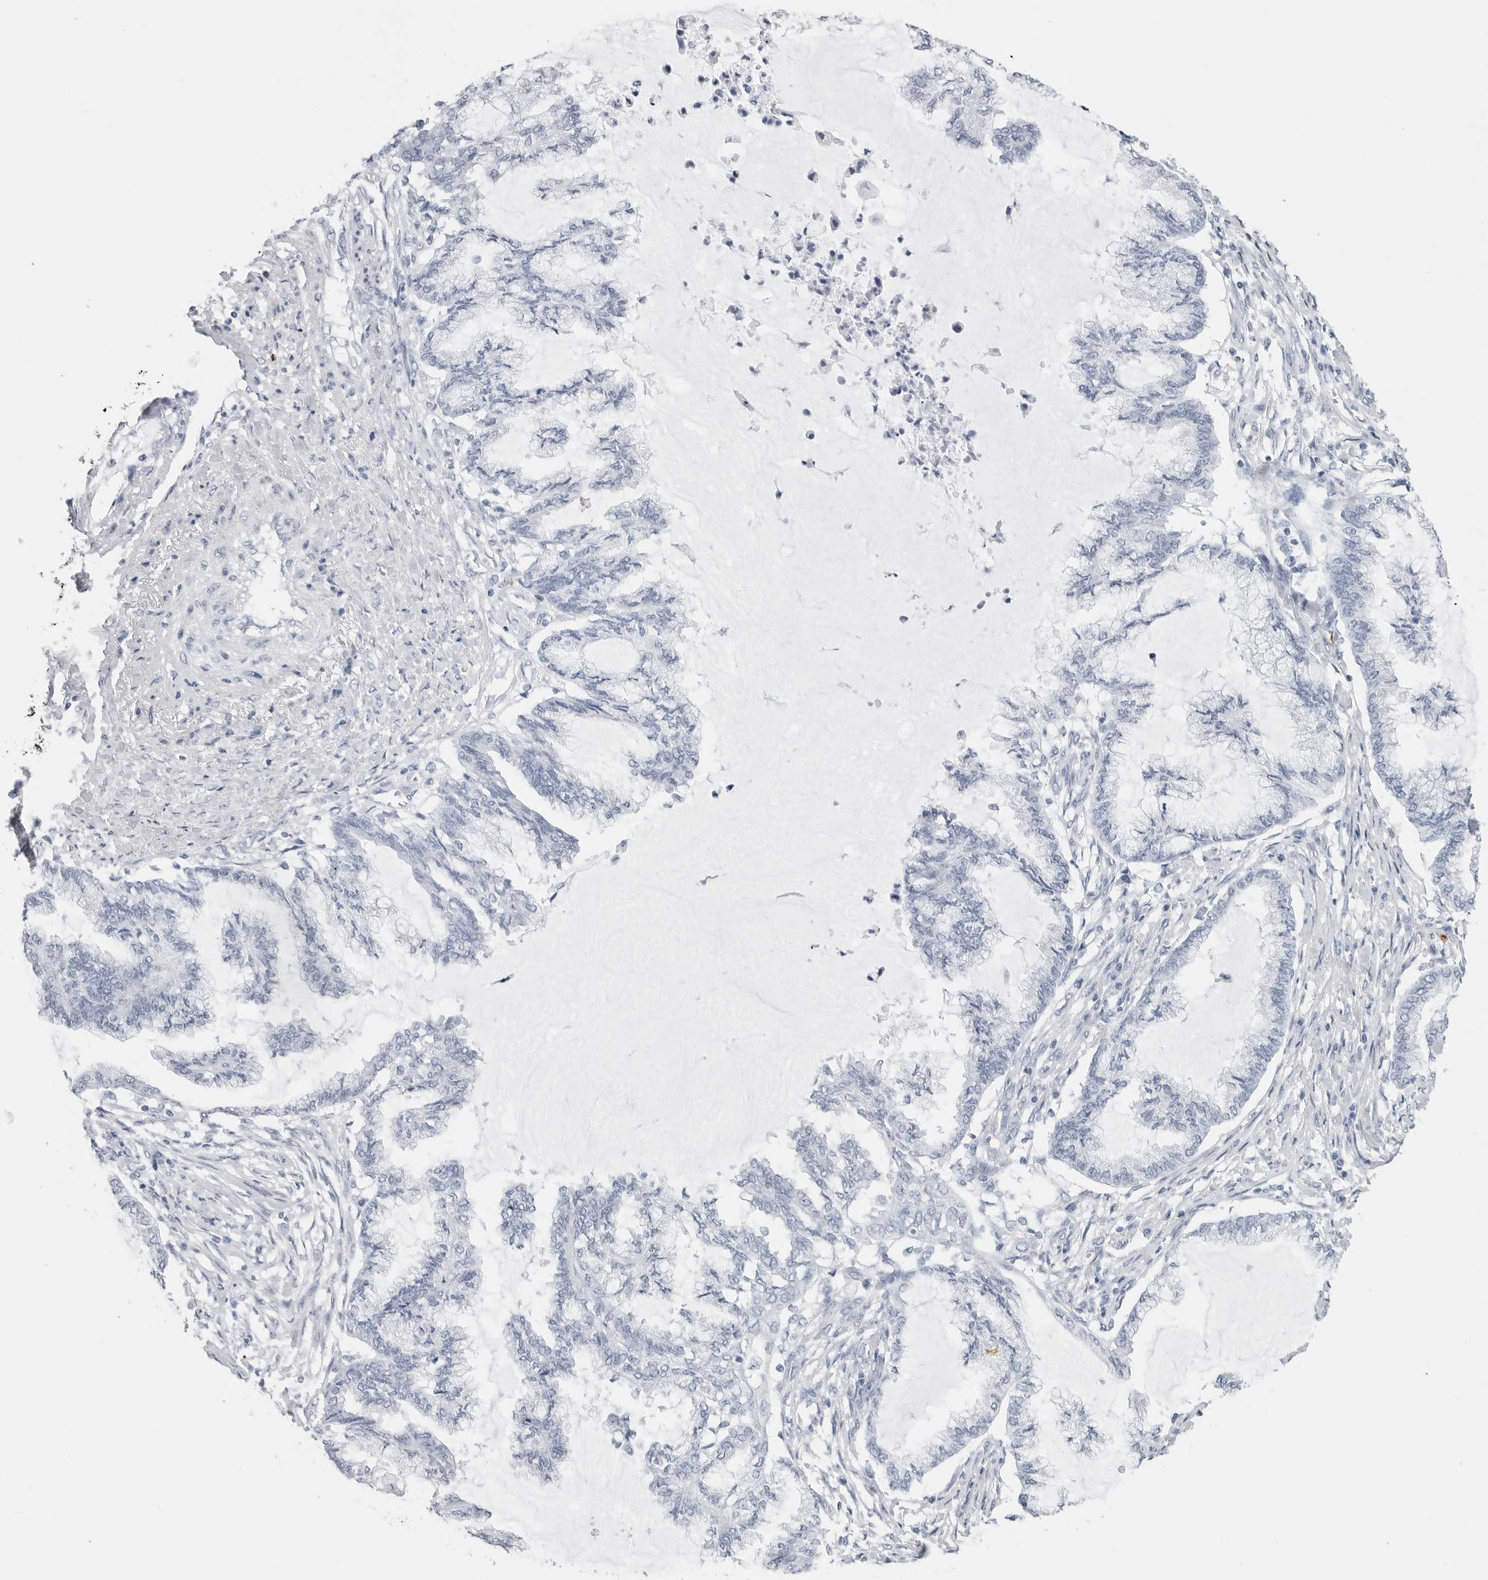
{"staining": {"intensity": "negative", "quantity": "none", "location": "none"}, "tissue": "endometrial cancer", "cell_type": "Tumor cells", "image_type": "cancer", "snomed": [{"axis": "morphology", "description": "Adenocarcinoma, NOS"}, {"axis": "topography", "description": "Endometrium"}], "caption": "Endometrial adenocarcinoma stained for a protein using immunohistochemistry (IHC) shows no expression tumor cells.", "gene": "HSPB7", "patient": {"sex": "female", "age": 86}}